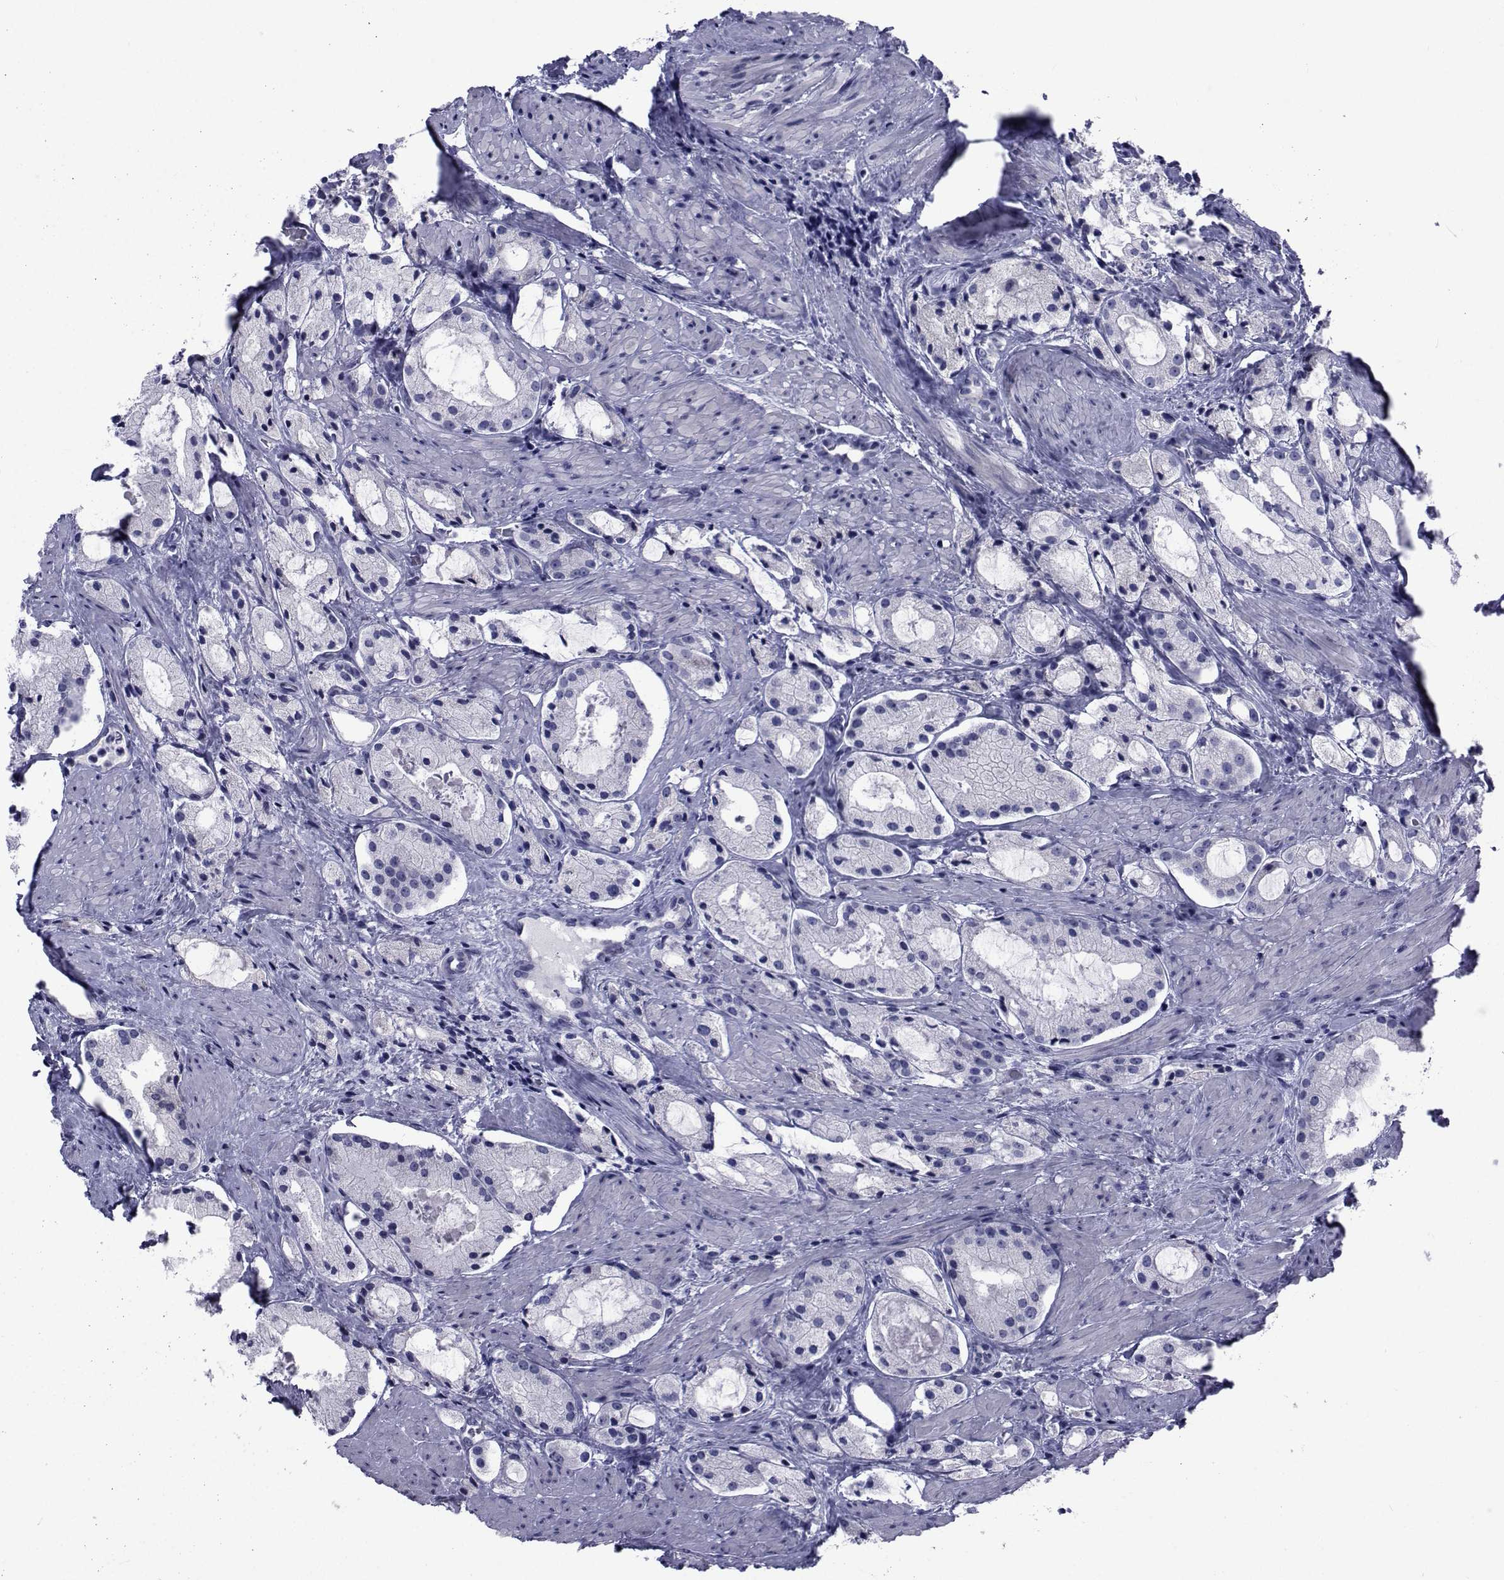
{"staining": {"intensity": "negative", "quantity": "none", "location": "none"}, "tissue": "prostate cancer", "cell_type": "Tumor cells", "image_type": "cancer", "snomed": [{"axis": "morphology", "description": "Adenocarcinoma, NOS"}, {"axis": "morphology", "description": "Adenocarcinoma, High grade"}, {"axis": "topography", "description": "Prostate"}], "caption": "Immunohistochemistry histopathology image of prostate cancer (adenocarcinoma (high-grade)) stained for a protein (brown), which exhibits no expression in tumor cells.", "gene": "ROPN1", "patient": {"sex": "male", "age": 64}}